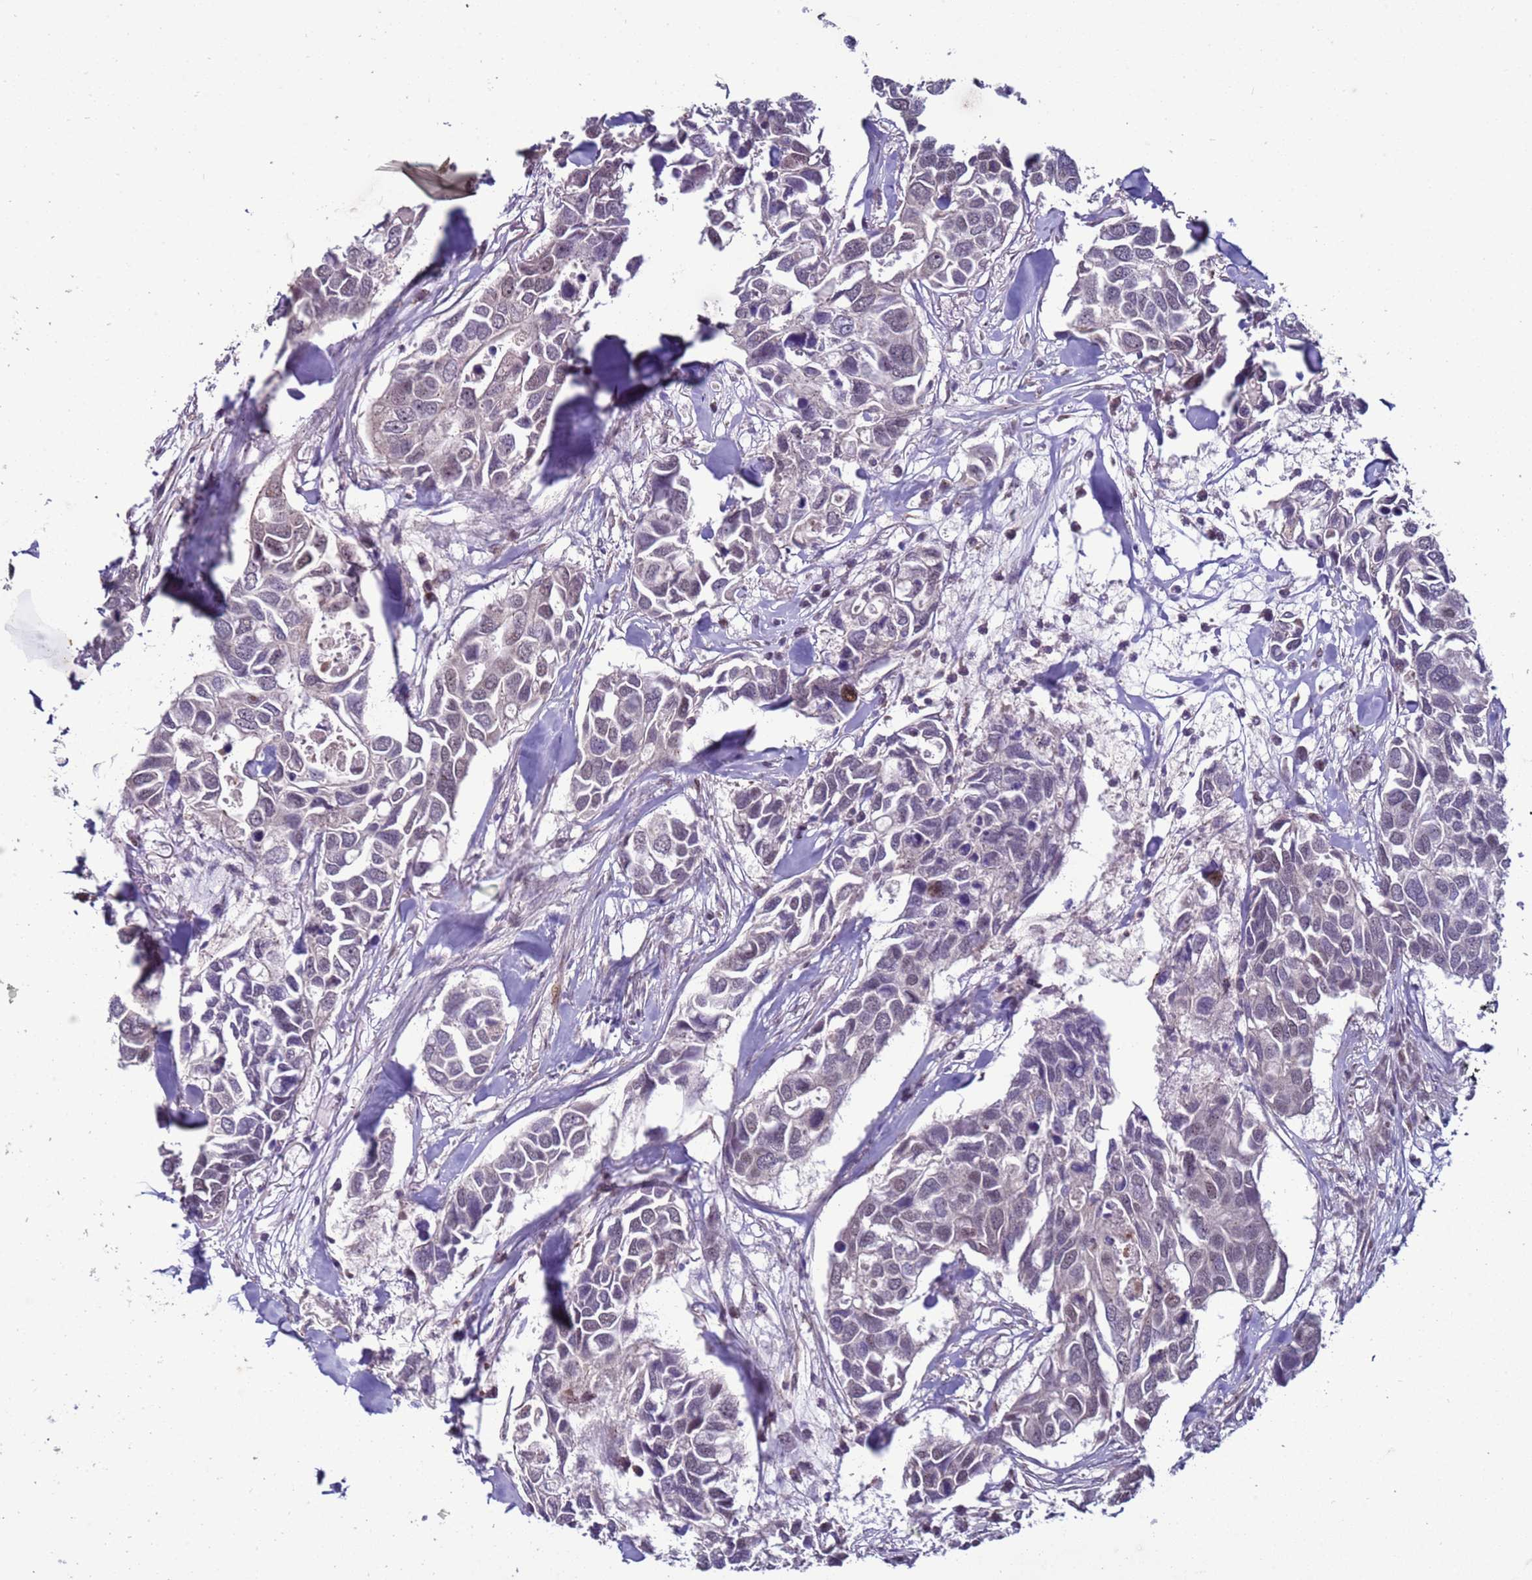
{"staining": {"intensity": "negative", "quantity": "none", "location": "none"}, "tissue": "breast cancer", "cell_type": "Tumor cells", "image_type": "cancer", "snomed": [{"axis": "morphology", "description": "Duct carcinoma"}, {"axis": "topography", "description": "Breast"}], "caption": "Immunohistochemical staining of human breast cancer (intraductal carcinoma) demonstrates no significant expression in tumor cells.", "gene": "SHC3", "patient": {"sex": "female", "age": 83}}